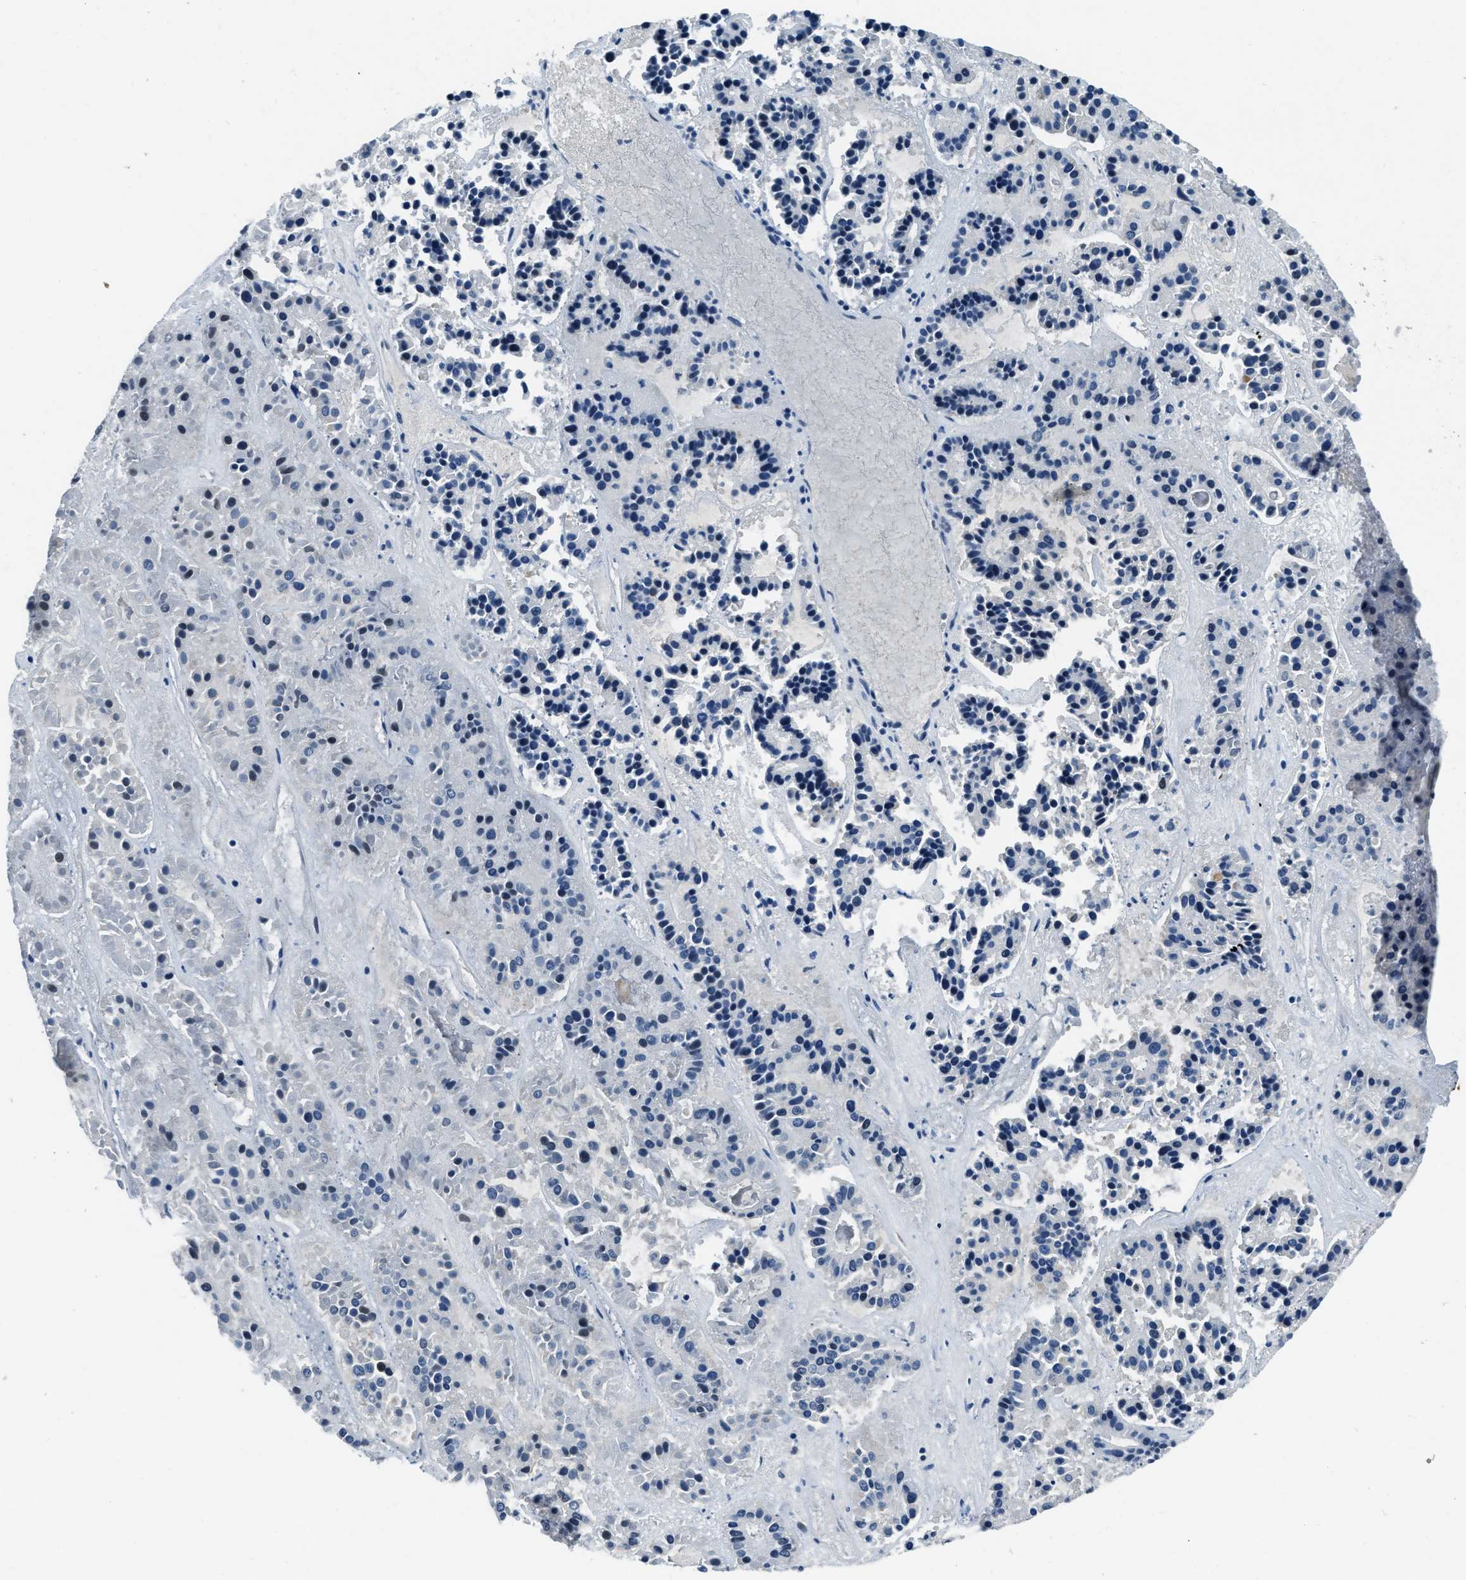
{"staining": {"intensity": "moderate", "quantity": "<25%", "location": "nuclear"}, "tissue": "pancreatic cancer", "cell_type": "Tumor cells", "image_type": "cancer", "snomed": [{"axis": "morphology", "description": "Adenocarcinoma, NOS"}, {"axis": "topography", "description": "Pancreas"}], "caption": "Immunohistochemical staining of human pancreatic adenocarcinoma demonstrates moderate nuclear protein staining in approximately <25% of tumor cells. (DAB IHC, brown staining for protein, blue staining for nuclei).", "gene": "ZC3HC1", "patient": {"sex": "male", "age": 50}}